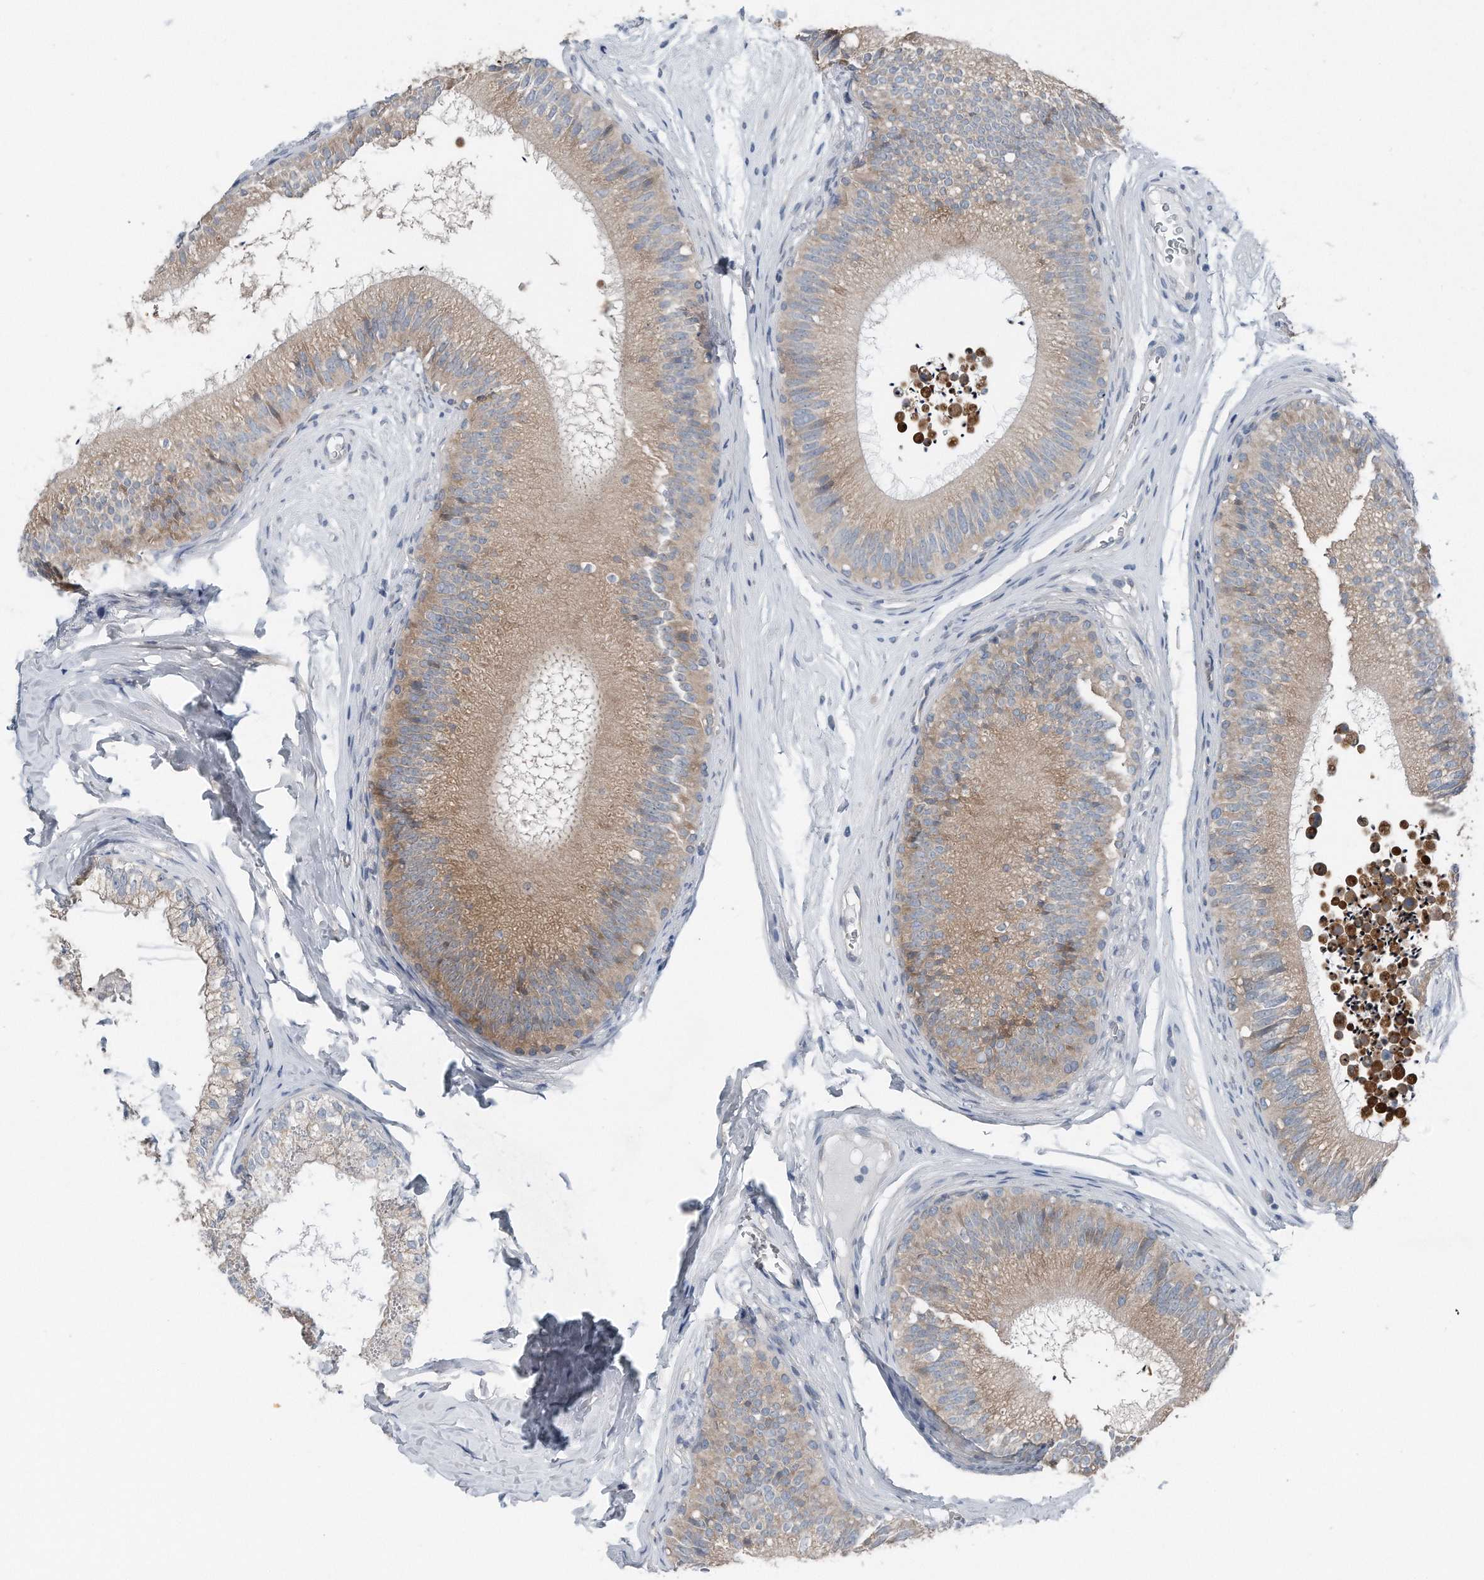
{"staining": {"intensity": "weak", "quantity": ">75%", "location": "cytoplasmic/membranous"}, "tissue": "epididymis", "cell_type": "Glandular cells", "image_type": "normal", "snomed": [{"axis": "morphology", "description": "Normal tissue, NOS"}, {"axis": "topography", "description": "Epididymis"}], "caption": "High-power microscopy captured an immunohistochemistry (IHC) histopathology image of benign epididymis, revealing weak cytoplasmic/membranous positivity in approximately >75% of glandular cells. (DAB (3,3'-diaminobenzidine) = brown stain, brightfield microscopy at high magnification).", "gene": "YRDC", "patient": {"sex": "male", "age": 29}}